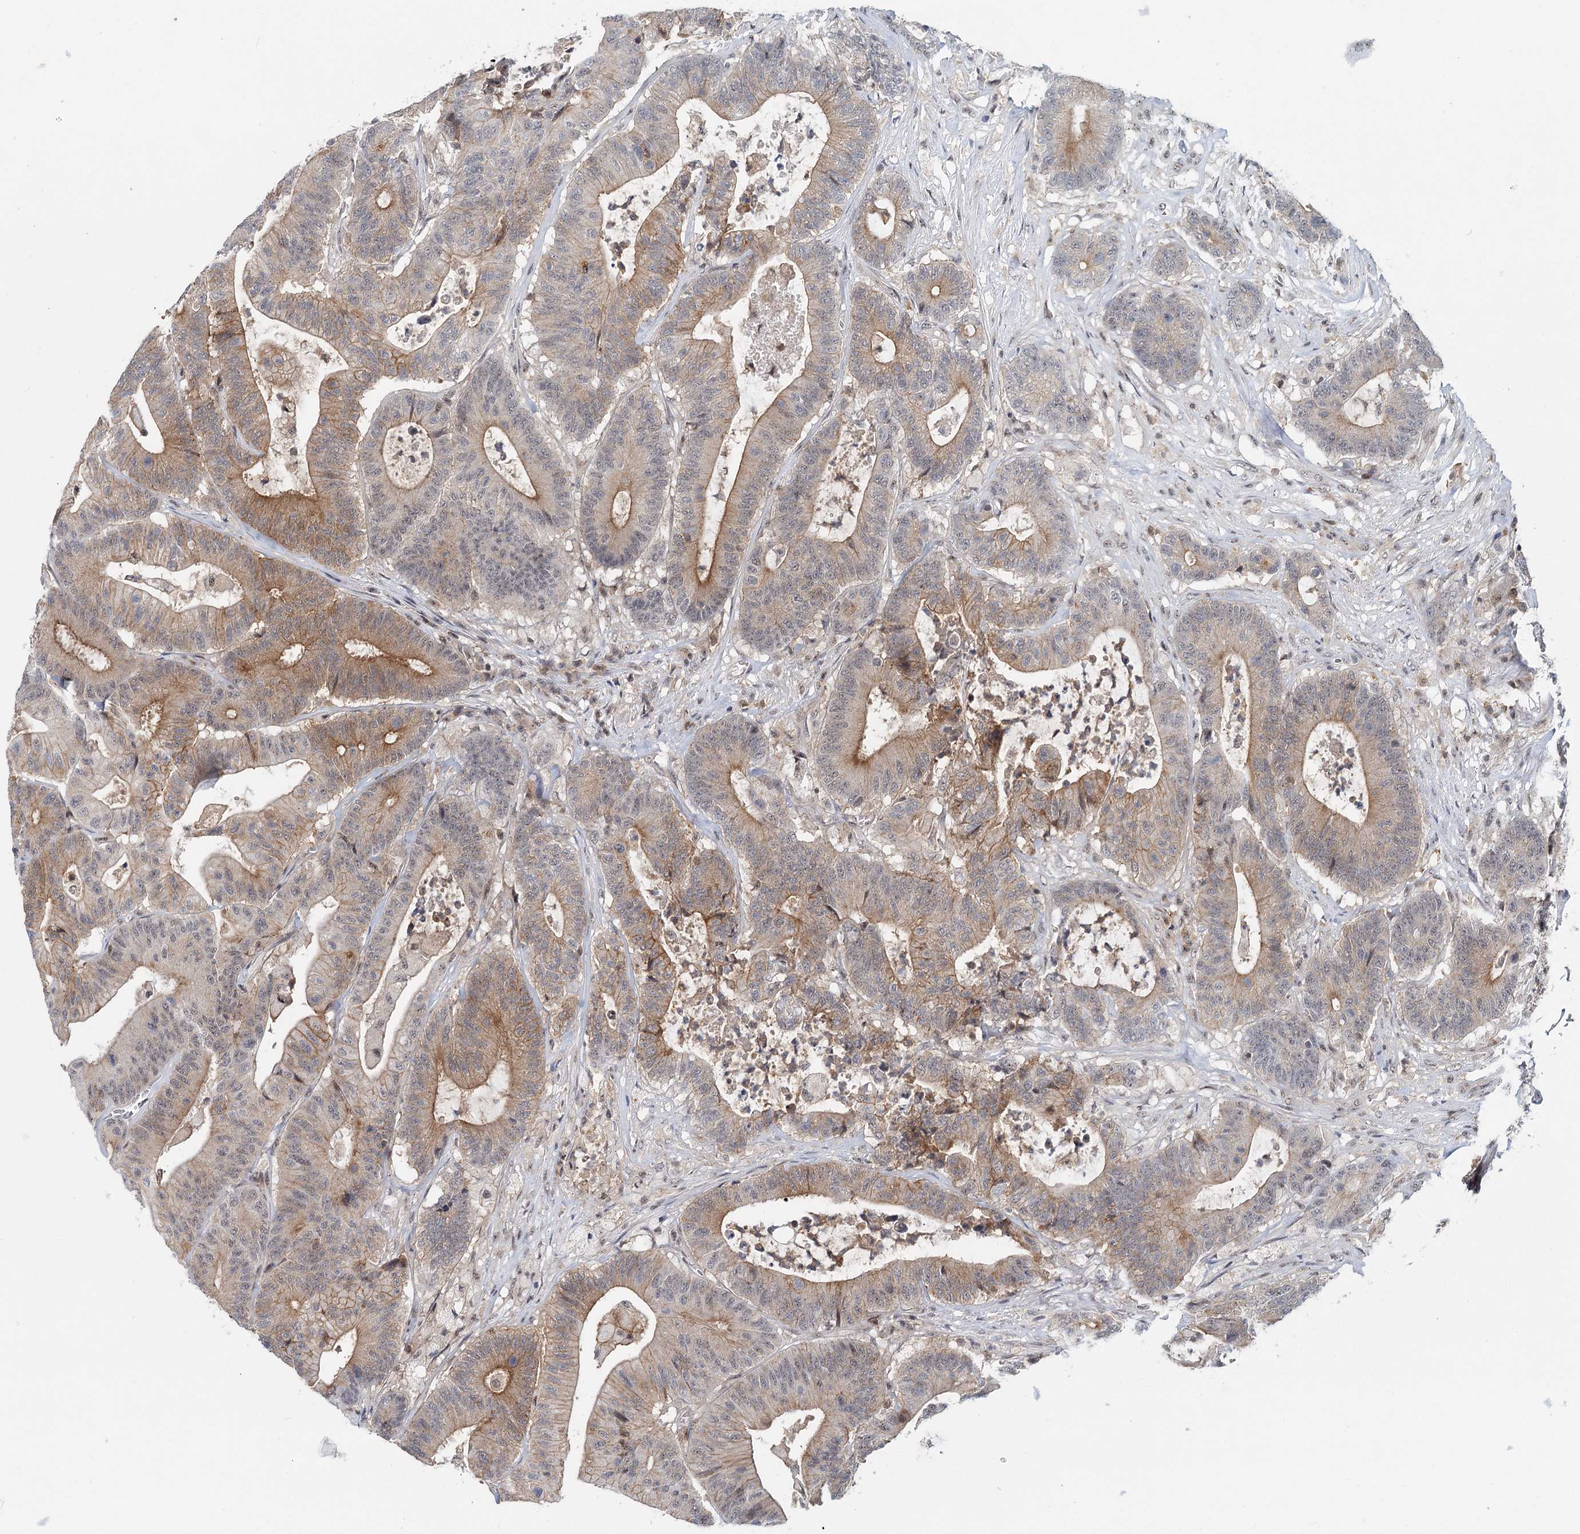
{"staining": {"intensity": "moderate", "quantity": "25%-75%", "location": "cytoplasmic/membranous,nuclear"}, "tissue": "colorectal cancer", "cell_type": "Tumor cells", "image_type": "cancer", "snomed": [{"axis": "morphology", "description": "Adenocarcinoma, NOS"}, {"axis": "topography", "description": "Colon"}], "caption": "IHC image of human colorectal adenocarcinoma stained for a protein (brown), which shows medium levels of moderate cytoplasmic/membranous and nuclear staining in about 25%-75% of tumor cells.", "gene": "CDC42SE2", "patient": {"sex": "female", "age": 84}}